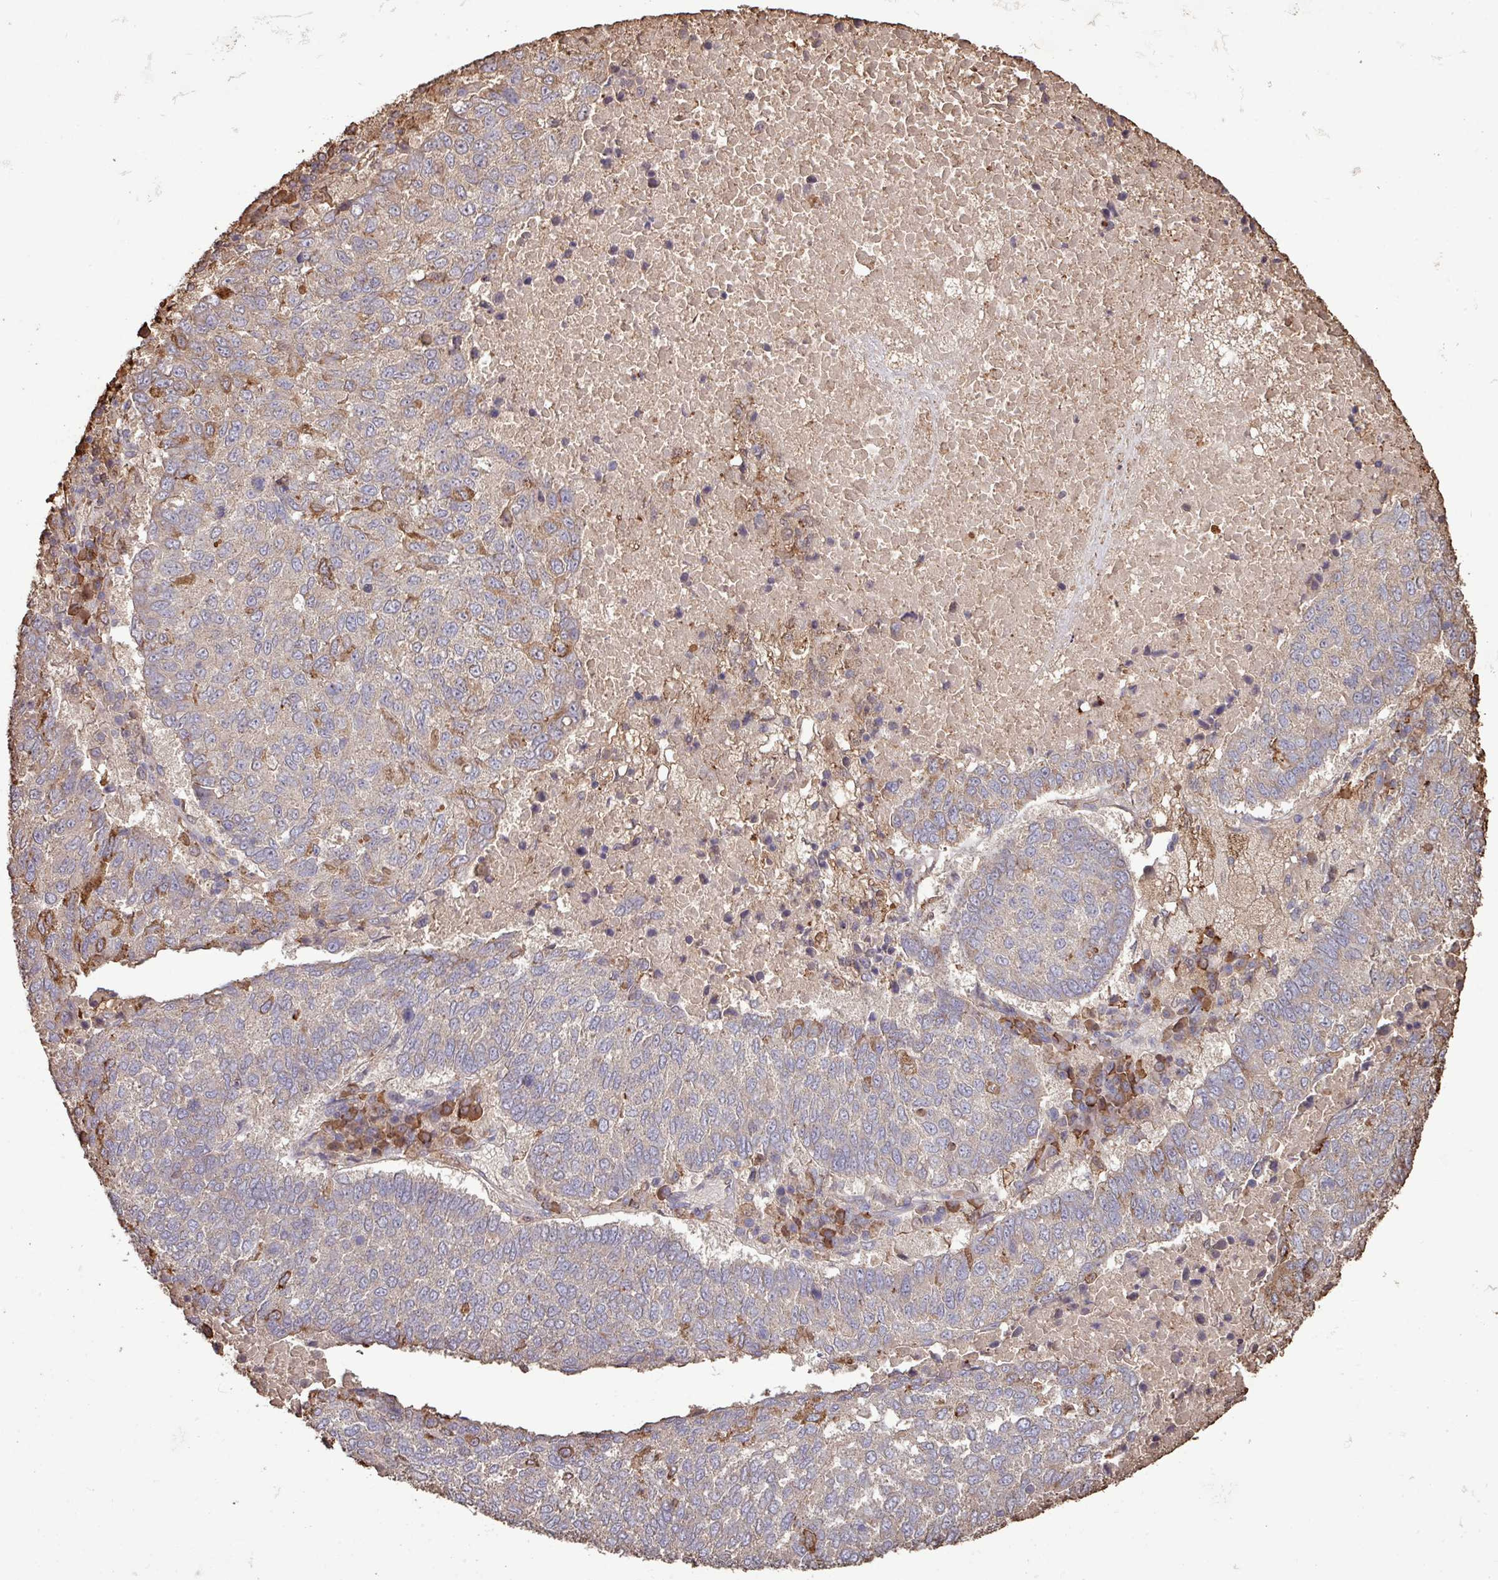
{"staining": {"intensity": "strong", "quantity": "<25%", "location": "cytoplasmic/membranous"}, "tissue": "lung cancer", "cell_type": "Tumor cells", "image_type": "cancer", "snomed": [{"axis": "morphology", "description": "Squamous cell carcinoma, NOS"}, {"axis": "topography", "description": "Lung"}], "caption": "Lung squamous cell carcinoma was stained to show a protein in brown. There is medium levels of strong cytoplasmic/membranous staining in about <25% of tumor cells.", "gene": "CAMK2B", "patient": {"sex": "male", "age": 73}}